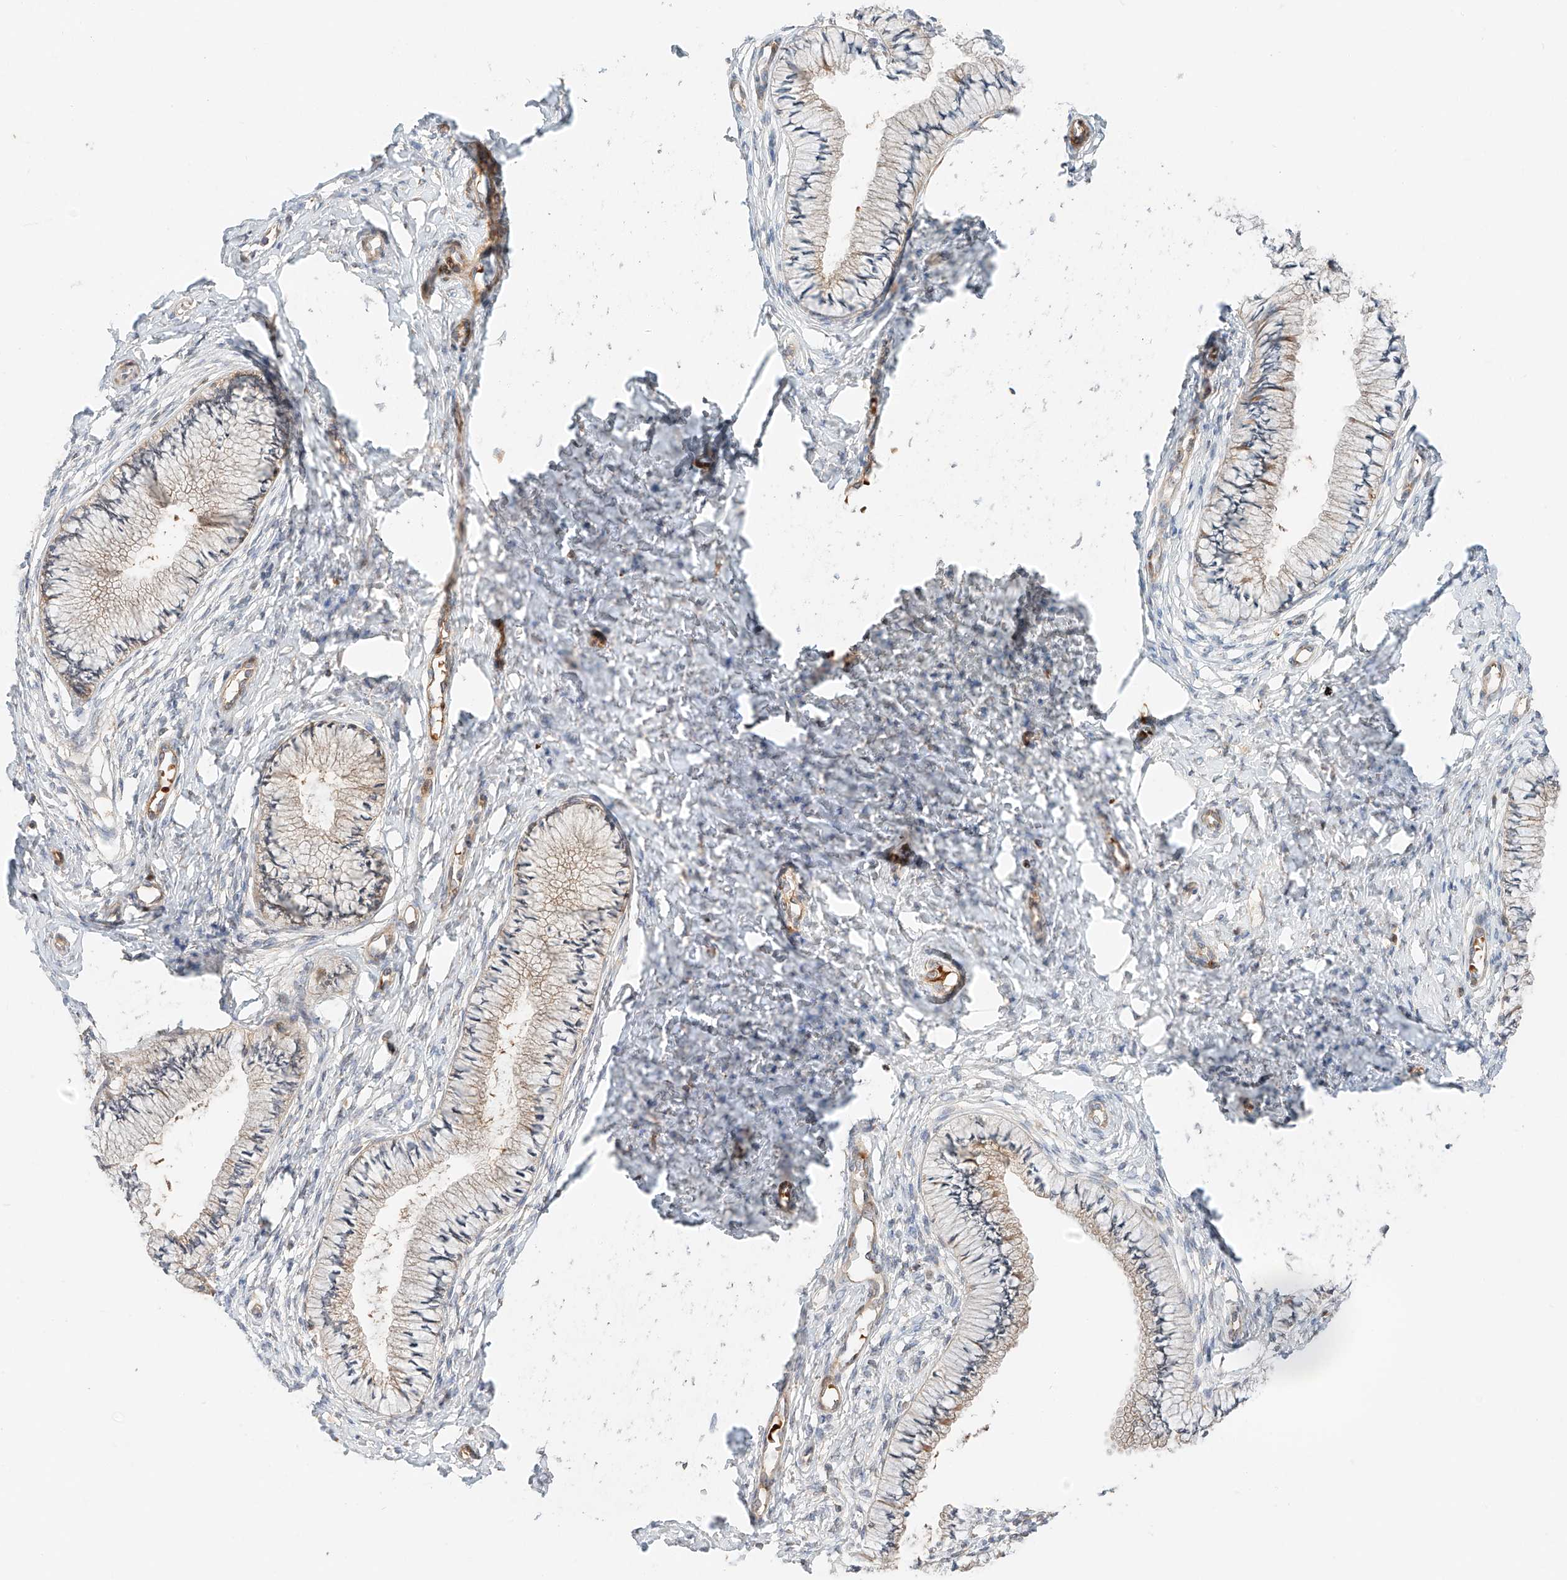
{"staining": {"intensity": "moderate", "quantity": "25%-75%", "location": "cytoplasmic/membranous"}, "tissue": "cervix", "cell_type": "Glandular cells", "image_type": "normal", "snomed": [{"axis": "morphology", "description": "Normal tissue, NOS"}, {"axis": "topography", "description": "Cervix"}], "caption": "DAB immunohistochemical staining of unremarkable human cervix reveals moderate cytoplasmic/membranous protein positivity in approximately 25%-75% of glandular cells.", "gene": "XPNPEP1", "patient": {"sex": "female", "age": 36}}